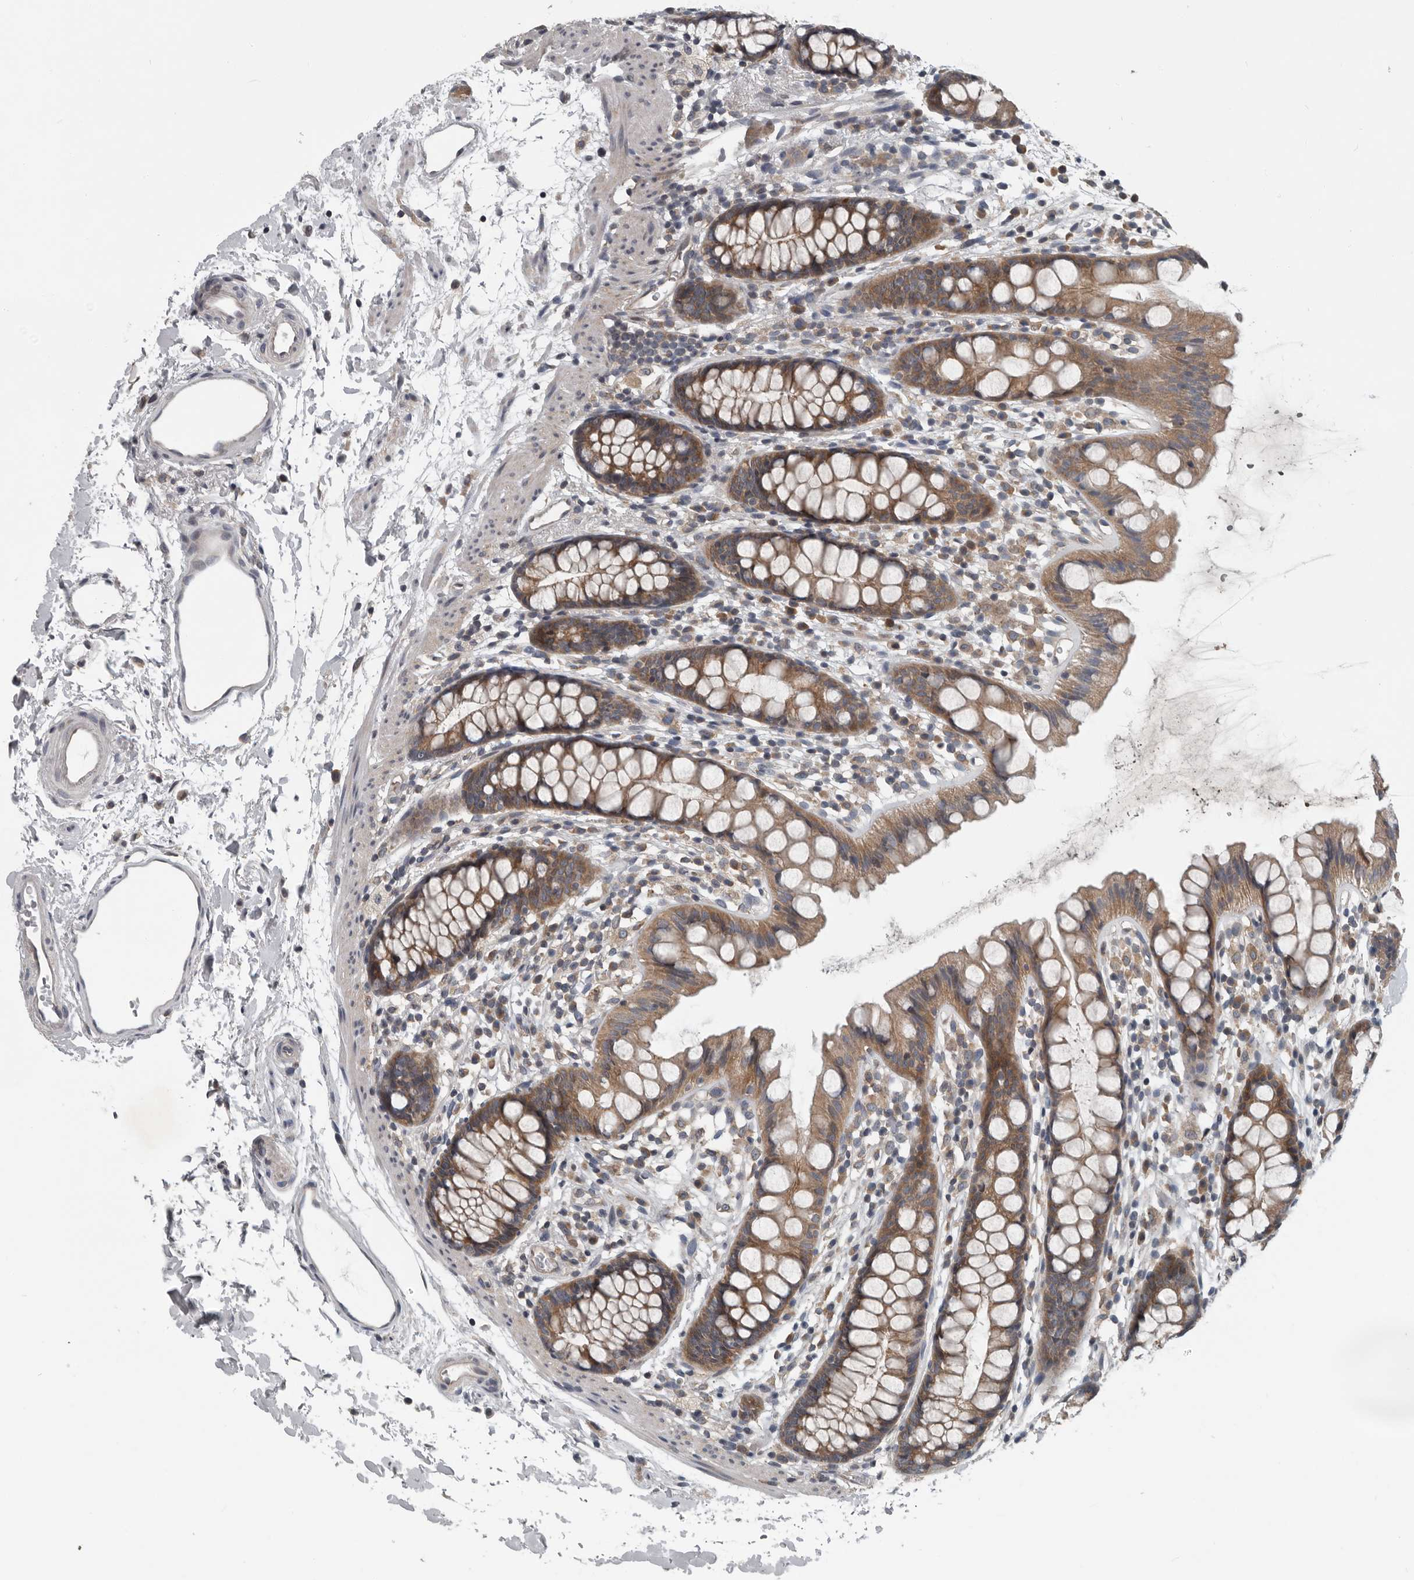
{"staining": {"intensity": "moderate", "quantity": ">75%", "location": "cytoplasmic/membranous"}, "tissue": "rectum", "cell_type": "Glandular cells", "image_type": "normal", "snomed": [{"axis": "morphology", "description": "Normal tissue, NOS"}, {"axis": "topography", "description": "Rectum"}], "caption": "Moderate cytoplasmic/membranous expression for a protein is identified in approximately >75% of glandular cells of unremarkable rectum using immunohistochemistry.", "gene": "TMEM199", "patient": {"sex": "female", "age": 65}}